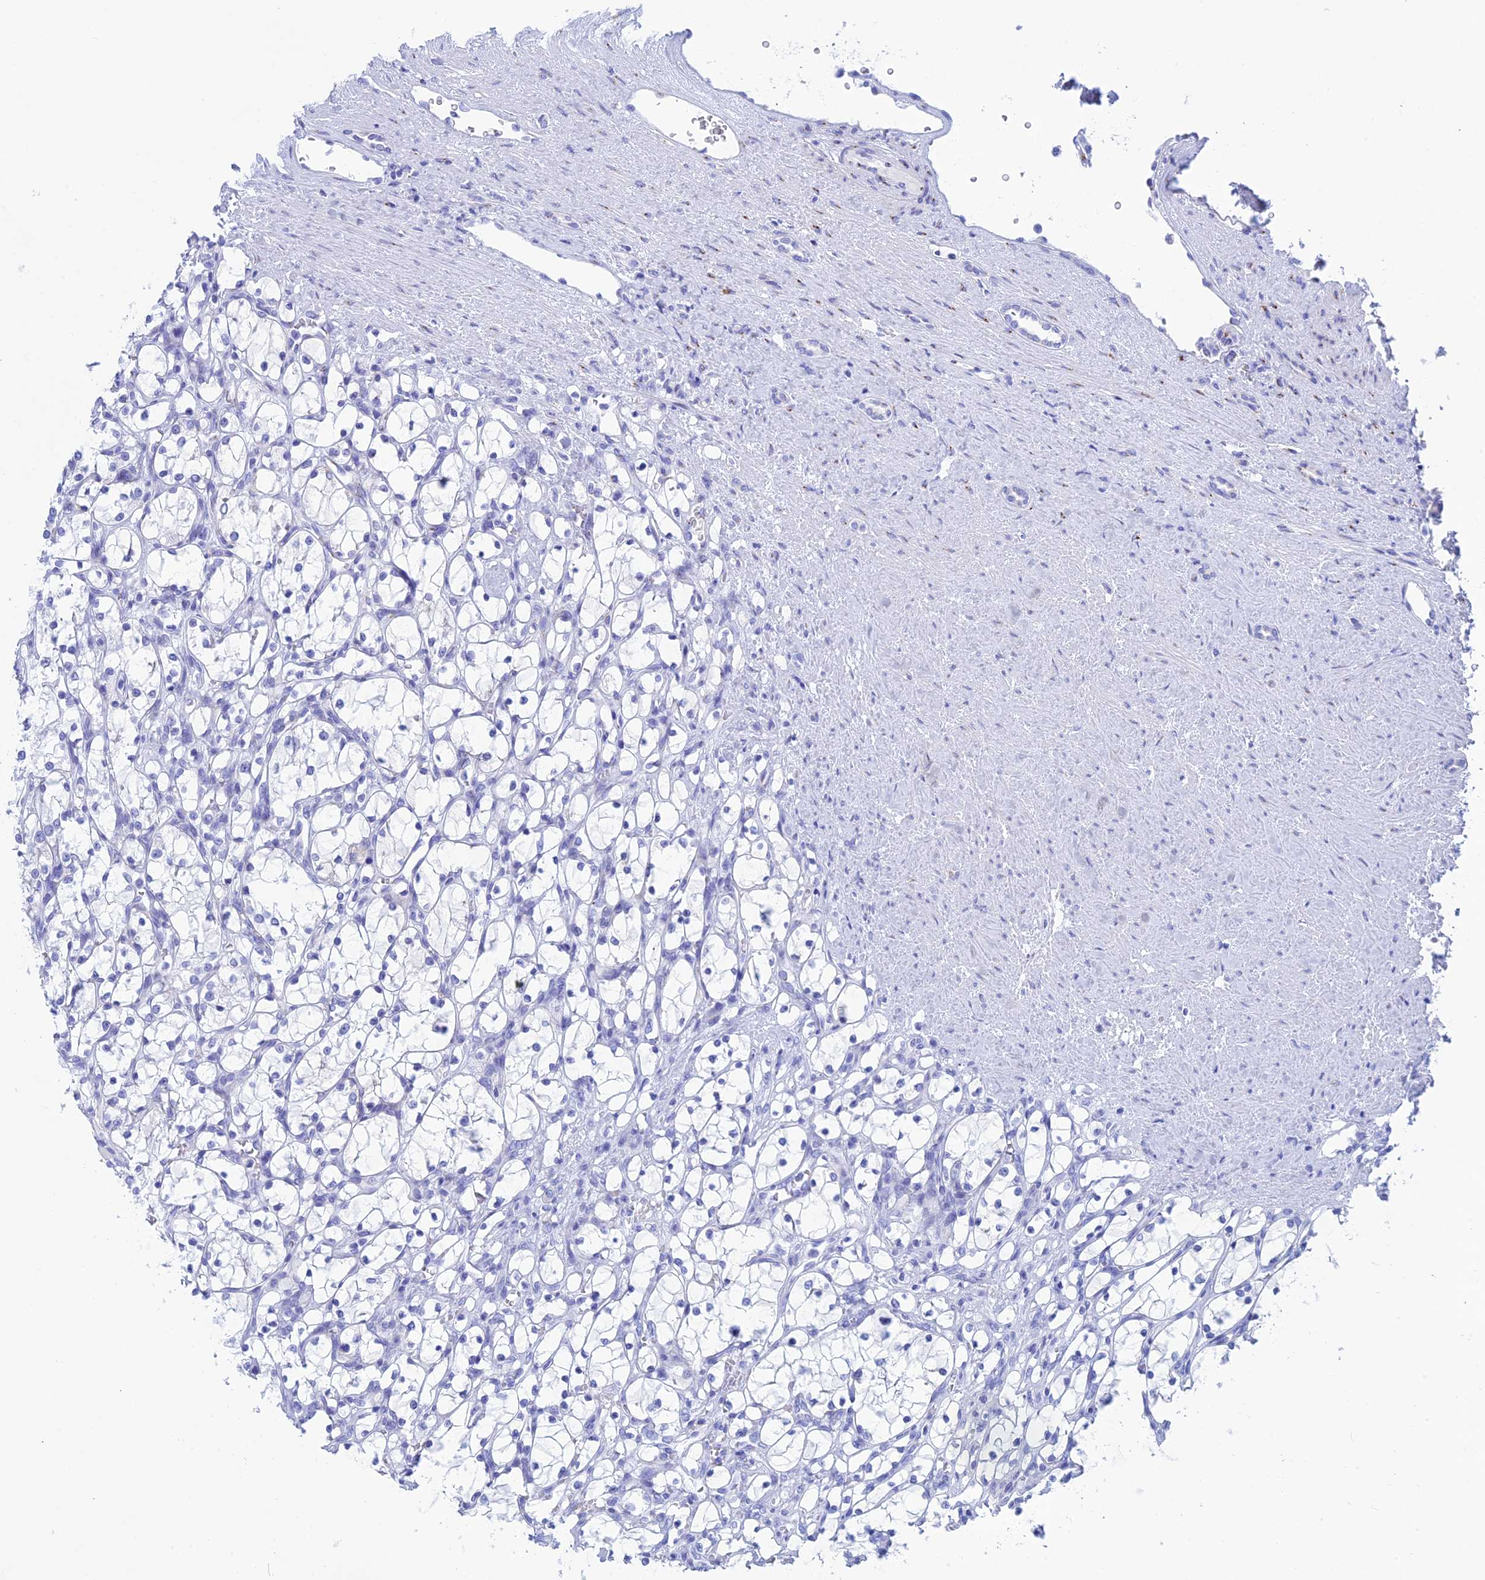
{"staining": {"intensity": "negative", "quantity": "none", "location": "none"}, "tissue": "renal cancer", "cell_type": "Tumor cells", "image_type": "cancer", "snomed": [{"axis": "morphology", "description": "Adenocarcinoma, NOS"}, {"axis": "topography", "description": "Kidney"}], "caption": "Protein analysis of renal adenocarcinoma demonstrates no significant positivity in tumor cells.", "gene": "ERICH4", "patient": {"sex": "female", "age": 69}}